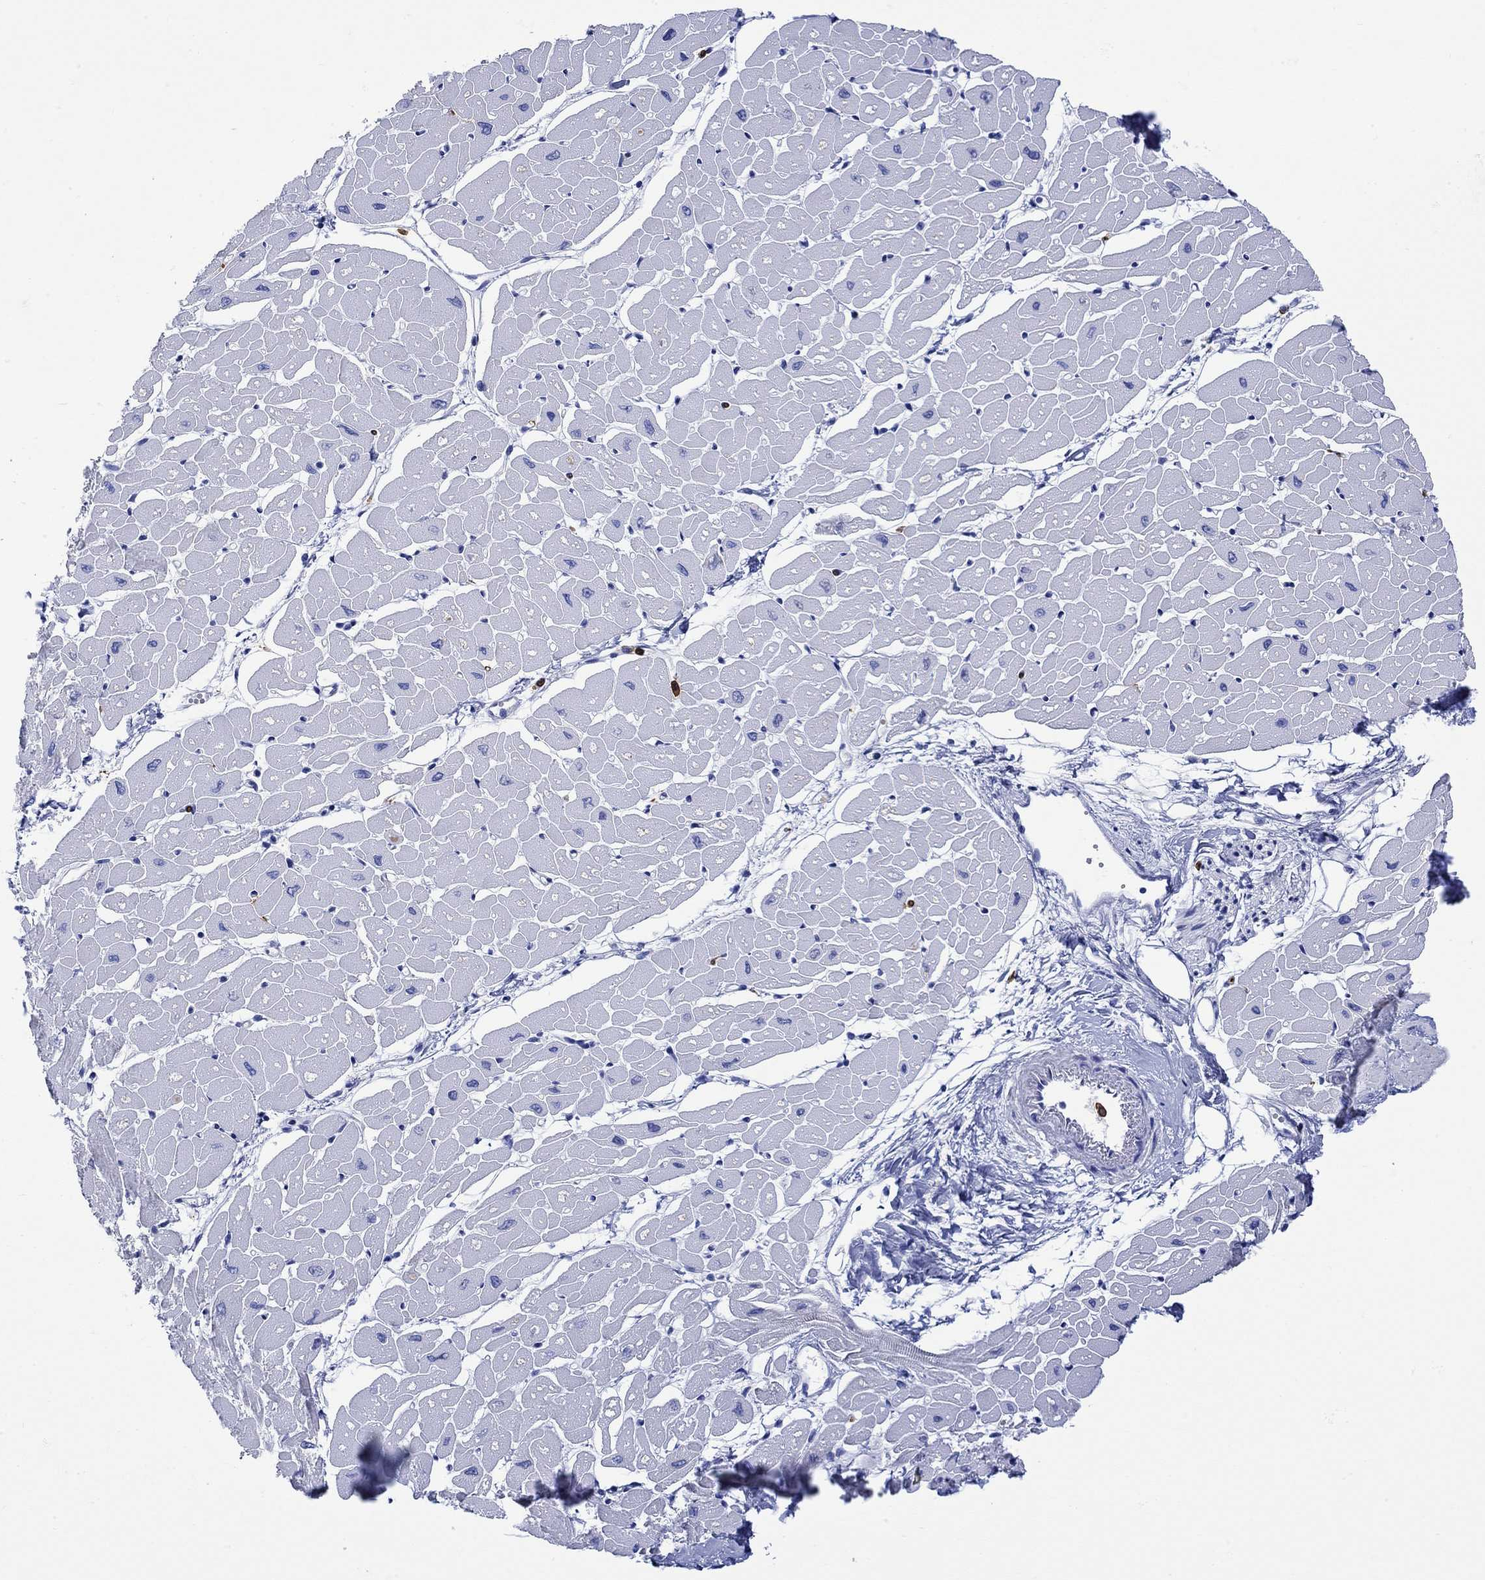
{"staining": {"intensity": "negative", "quantity": "none", "location": "none"}, "tissue": "heart muscle", "cell_type": "Cardiomyocytes", "image_type": "normal", "snomed": [{"axis": "morphology", "description": "Normal tissue, NOS"}, {"axis": "topography", "description": "Heart"}], "caption": "The image demonstrates no significant positivity in cardiomyocytes of heart muscle.", "gene": "LINGO3", "patient": {"sex": "male", "age": 57}}